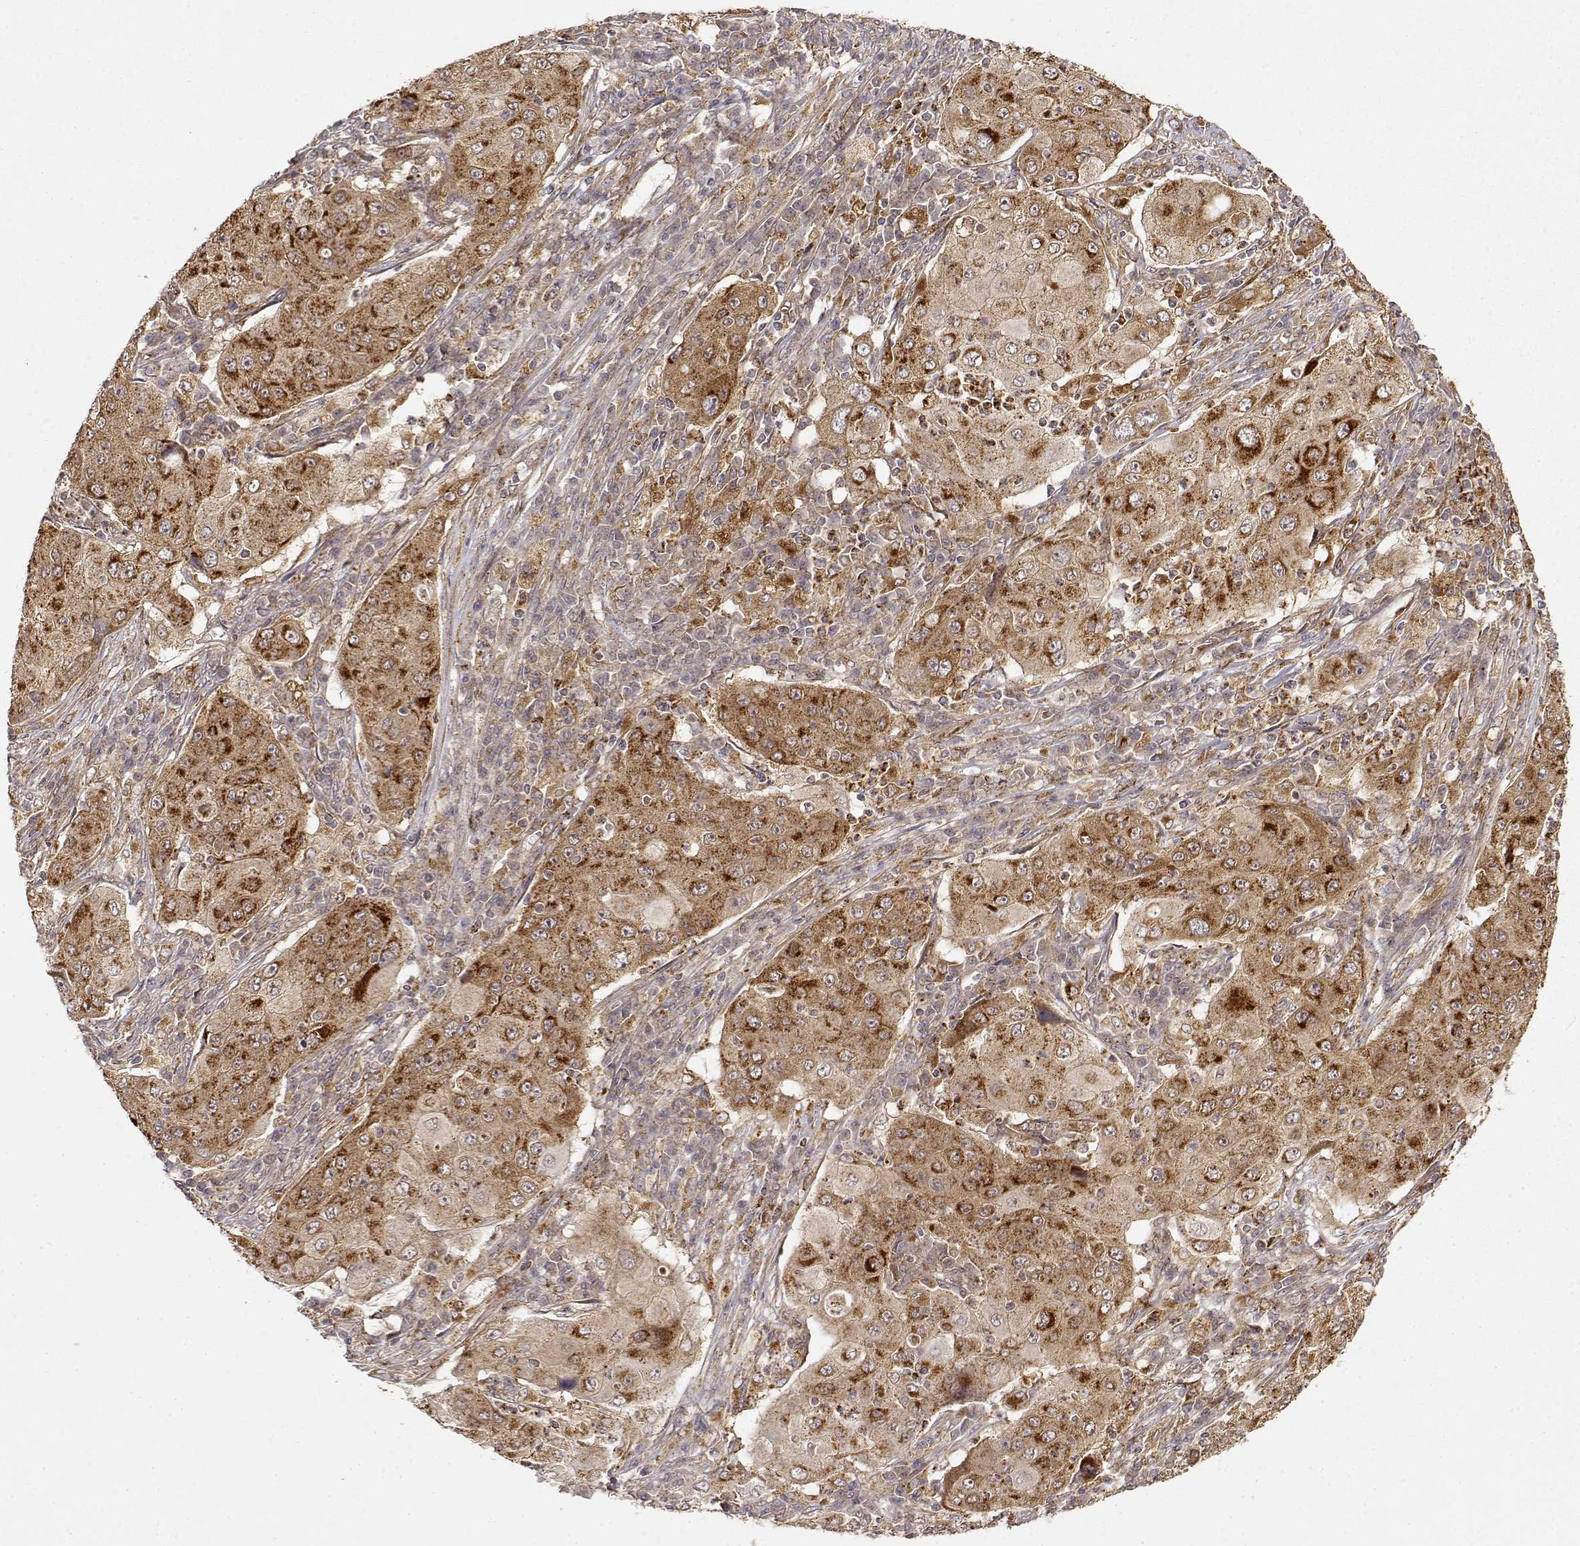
{"staining": {"intensity": "strong", "quantity": ">75%", "location": "cytoplasmic/membranous"}, "tissue": "lung cancer", "cell_type": "Tumor cells", "image_type": "cancer", "snomed": [{"axis": "morphology", "description": "Squamous cell carcinoma, NOS"}, {"axis": "topography", "description": "Lung"}], "caption": "Immunohistochemical staining of squamous cell carcinoma (lung) displays high levels of strong cytoplasmic/membranous protein expression in approximately >75% of tumor cells. (brown staining indicates protein expression, while blue staining denotes nuclei).", "gene": "RNF13", "patient": {"sex": "female", "age": 59}}